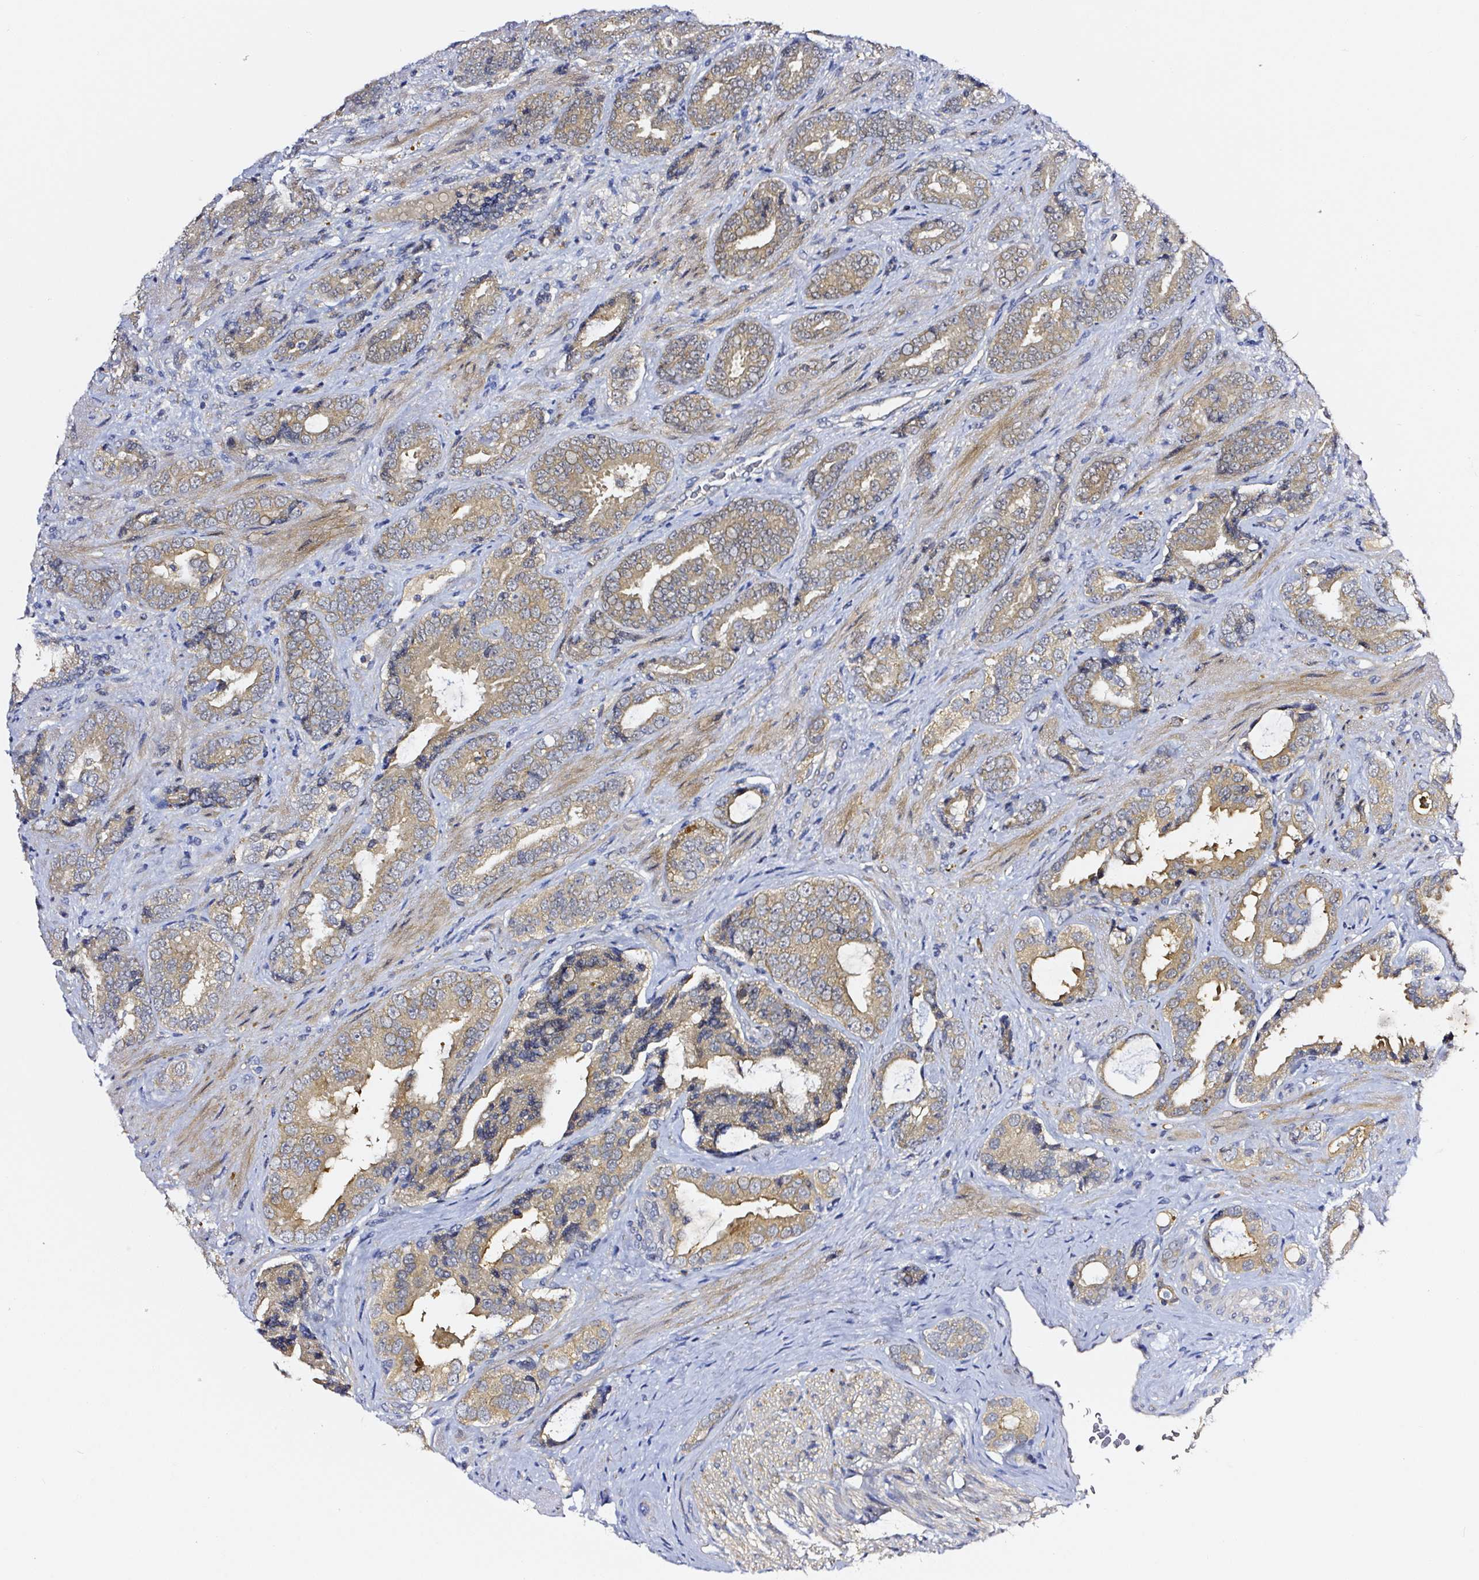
{"staining": {"intensity": "weak", "quantity": ">75%", "location": "cytoplasmic/membranous"}, "tissue": "prostate cancer", "cell_type": "Tumor cells", "image_type": "cancer", "snomed": [{"axis": "morphology", "description": "Adenocarcinoma, High grade"}, {"axis": "topography", "description": "Prostate"}], "caption": "Protein staining of prostate adenocarcinoma (high-grade) tissue displays weak cytoplasmic/membranous expression in approximately >75% of tumor cells. (brown staining indicates protein expression, while blue staining denotes nuclei).", "gene": "PRKAA2", "patient": {"sex": "male", "age": 71}}